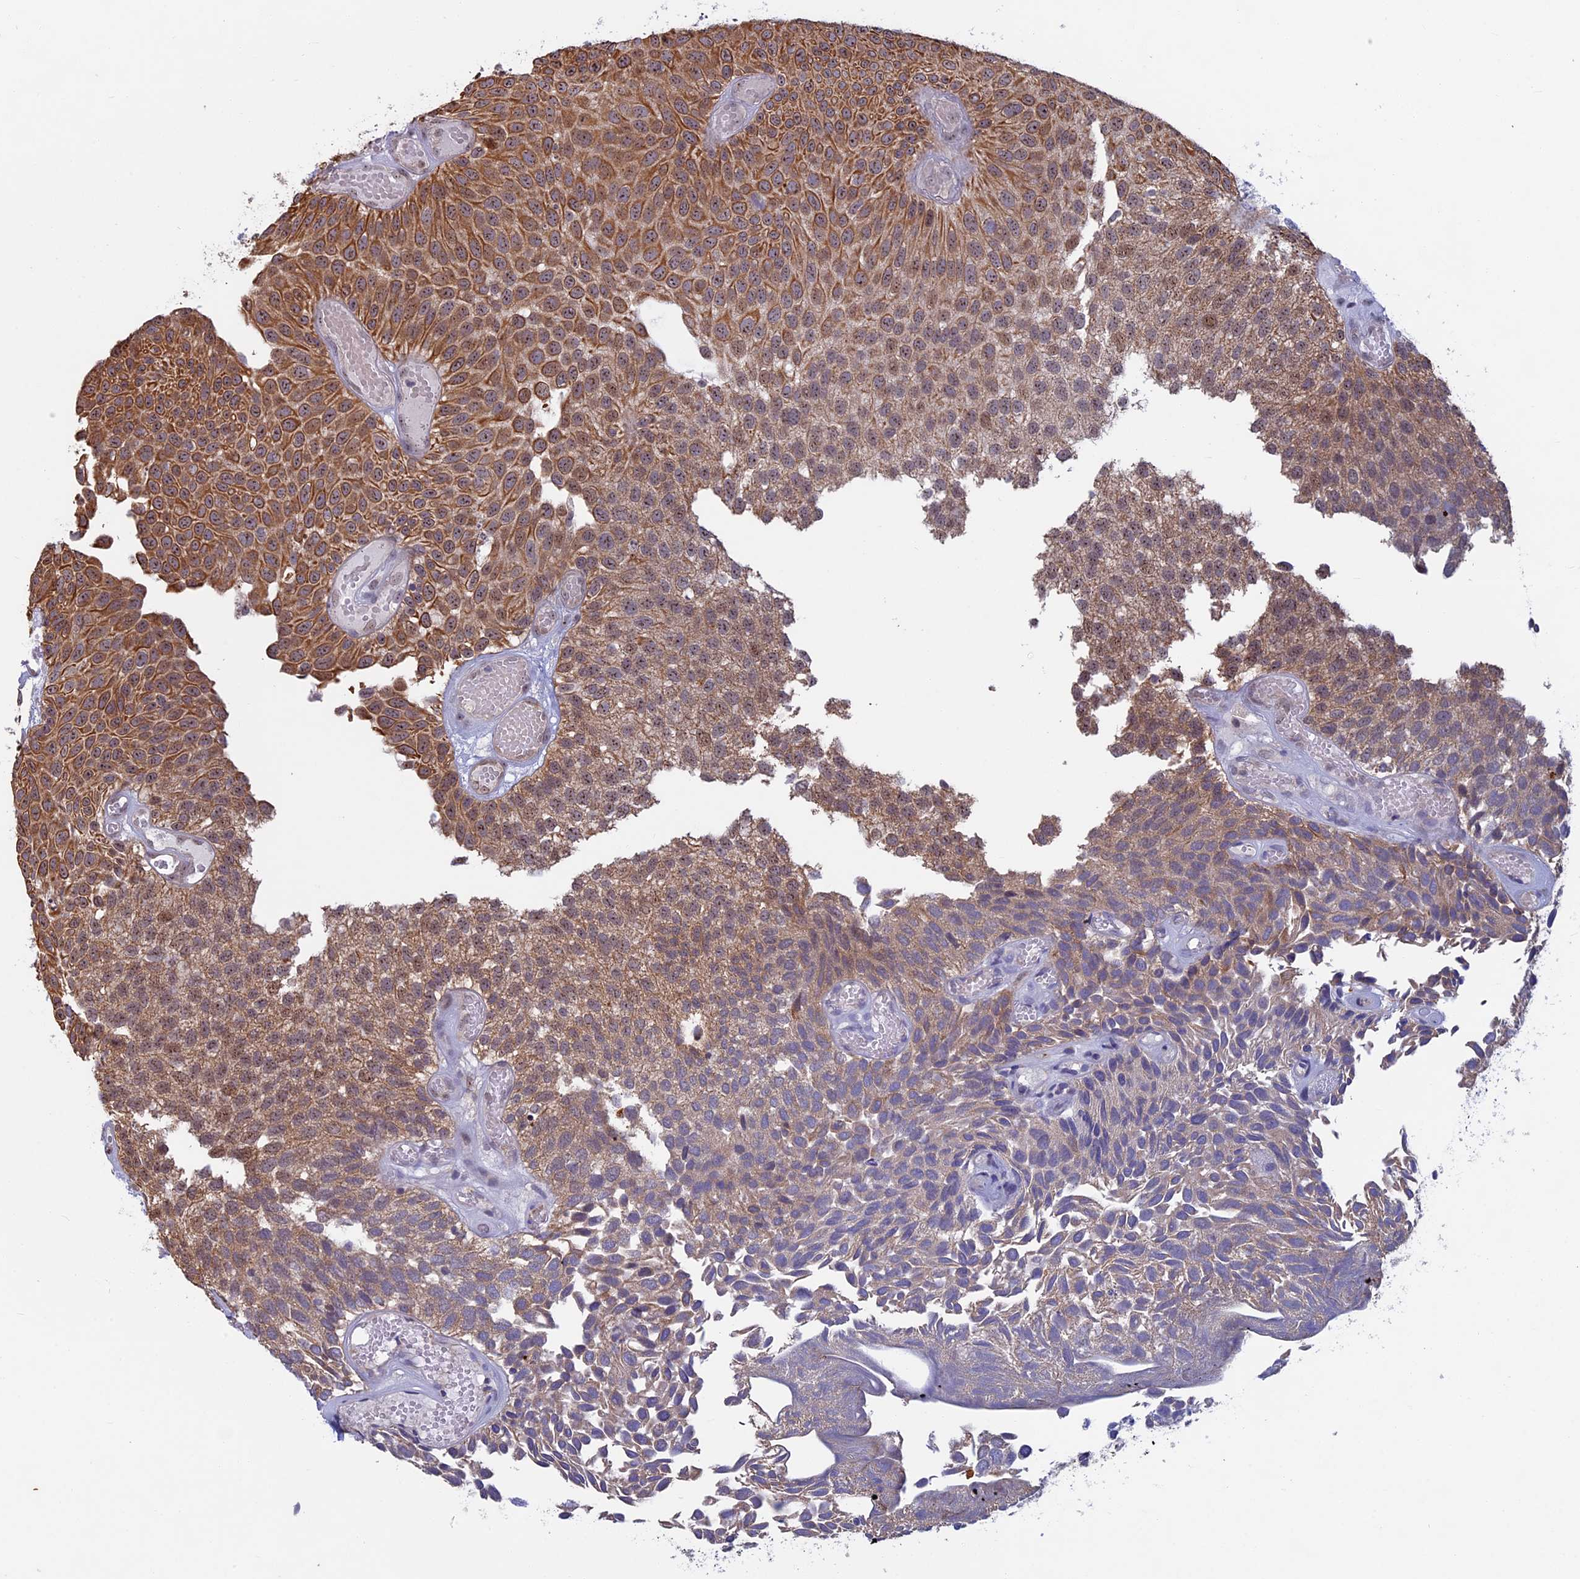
{"staining": {"intensity": "moderate", "quantity": ">75%", "location": "cytoplasmic/membranous,nuclear"}, "tissue": "urothelial cancer", "cell_type": "Tumor cells", "image_type": "cancer", "snomed": [{"axis": "morphology", "description": "Urothelial carcinoma, Low grade"}, {"axis": "topography", "description": "Urinary bladder"}], "caption": "Moderate cytoplasmic/membranous and nuclear protein expression is identified in about >75% of tumor cells in urothelial cancer.", "gene": "SPIRE1", "patient": {"sex": "male", "age": 89}}